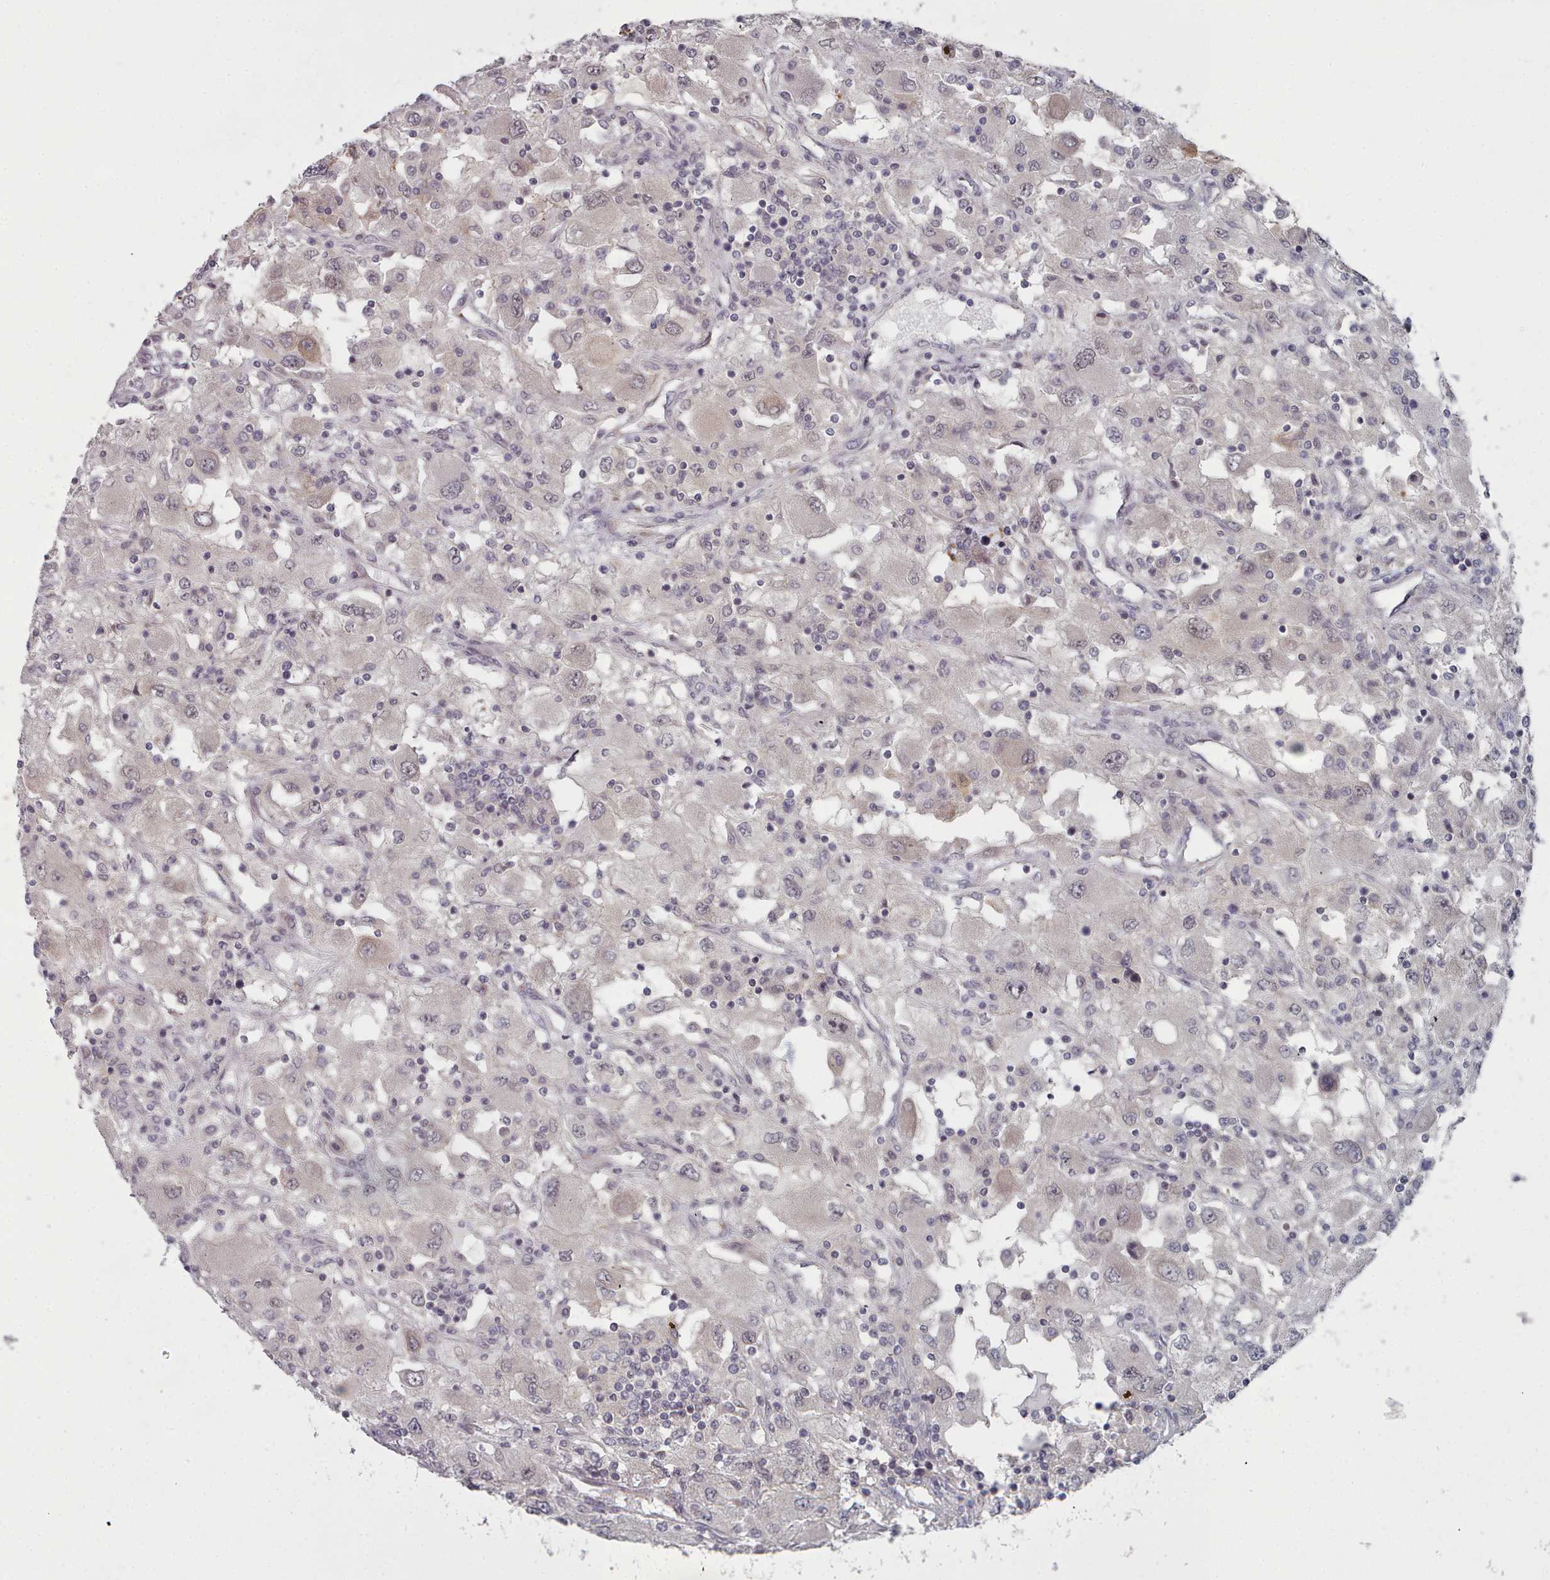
{"staining": {"intensity": "negative", "quantity": "none", "location": "none"}, "tissue": "renal cancer", "cell_type": "Tumor cells", "image_type": "cancer", "snomed": [{"axis": "morphology", "description": "Adenocarcinoma, NOS"}, {"axis": "topography", "description": "Kidney"}], "caption": "A high-resolution image shows IHC staining of adenocarcinoma (renal), which demonstrates no significant staining in tumor cells.", "gene": "HYAL3", "patient": {"sex": "female", "age": 67}}